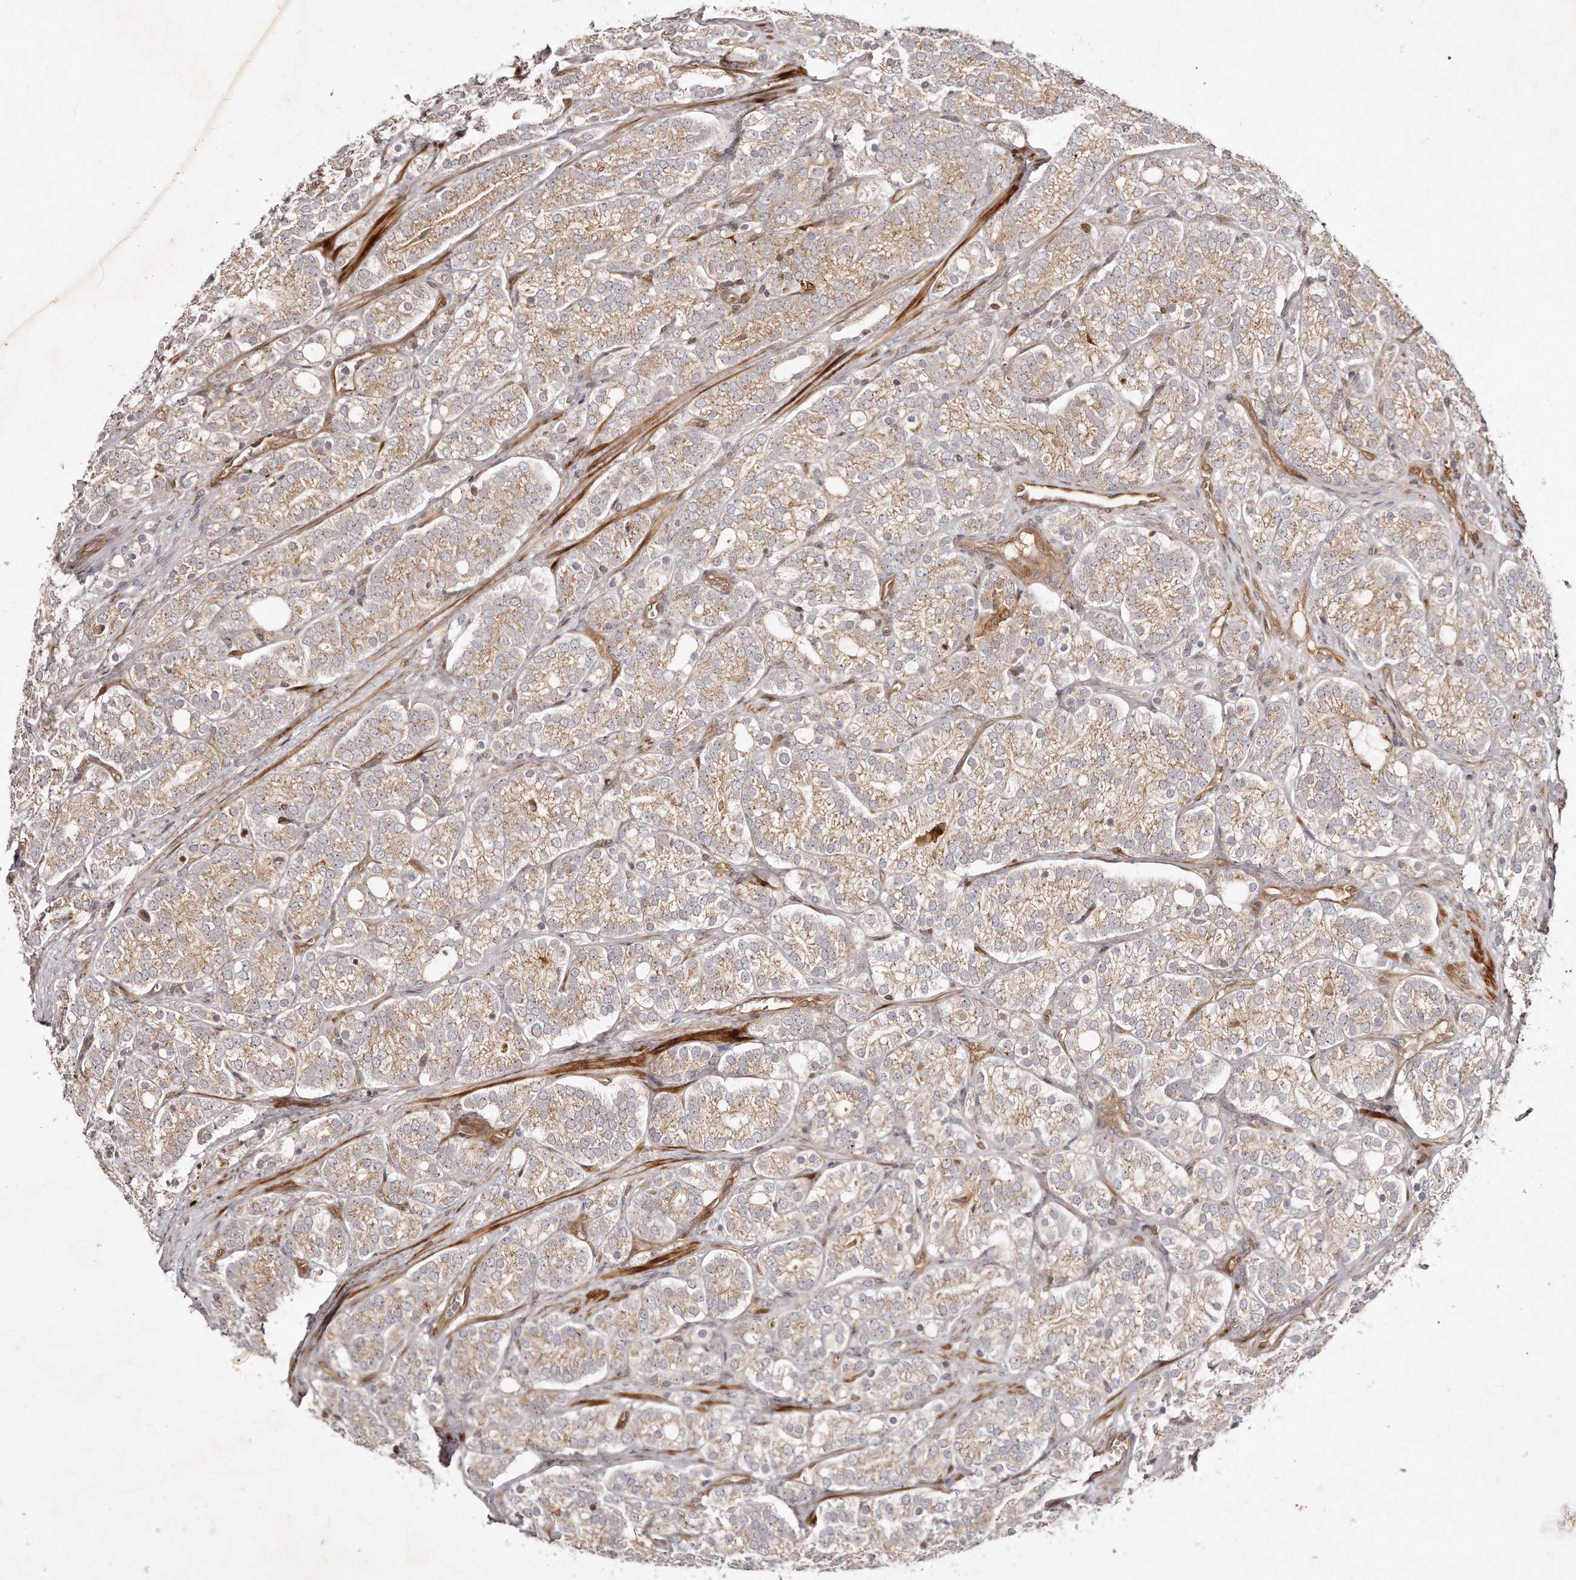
{"staining": {"intensity": "weak", "quantity": ">75%", "location": "cytoplasmic/membranous"}, "tissue": "prostate cancer", "cell_type": "Tumor cells", "image_type": "cancer", "snomed": [{"axis": "morphology", "description": "Adenocarcinoma, High grade"}, {"axis": "topography", "description": "Prostate"}], "caption": "This is an image of immunohistochemistry (IHC) staining of prostate adenocarcinoma (high-grade), which shows weak staining in the cytoplasmic/membranous of tumor cells.", "gene": "GBP4", "patient": {"sex": "male", "age": 57}}